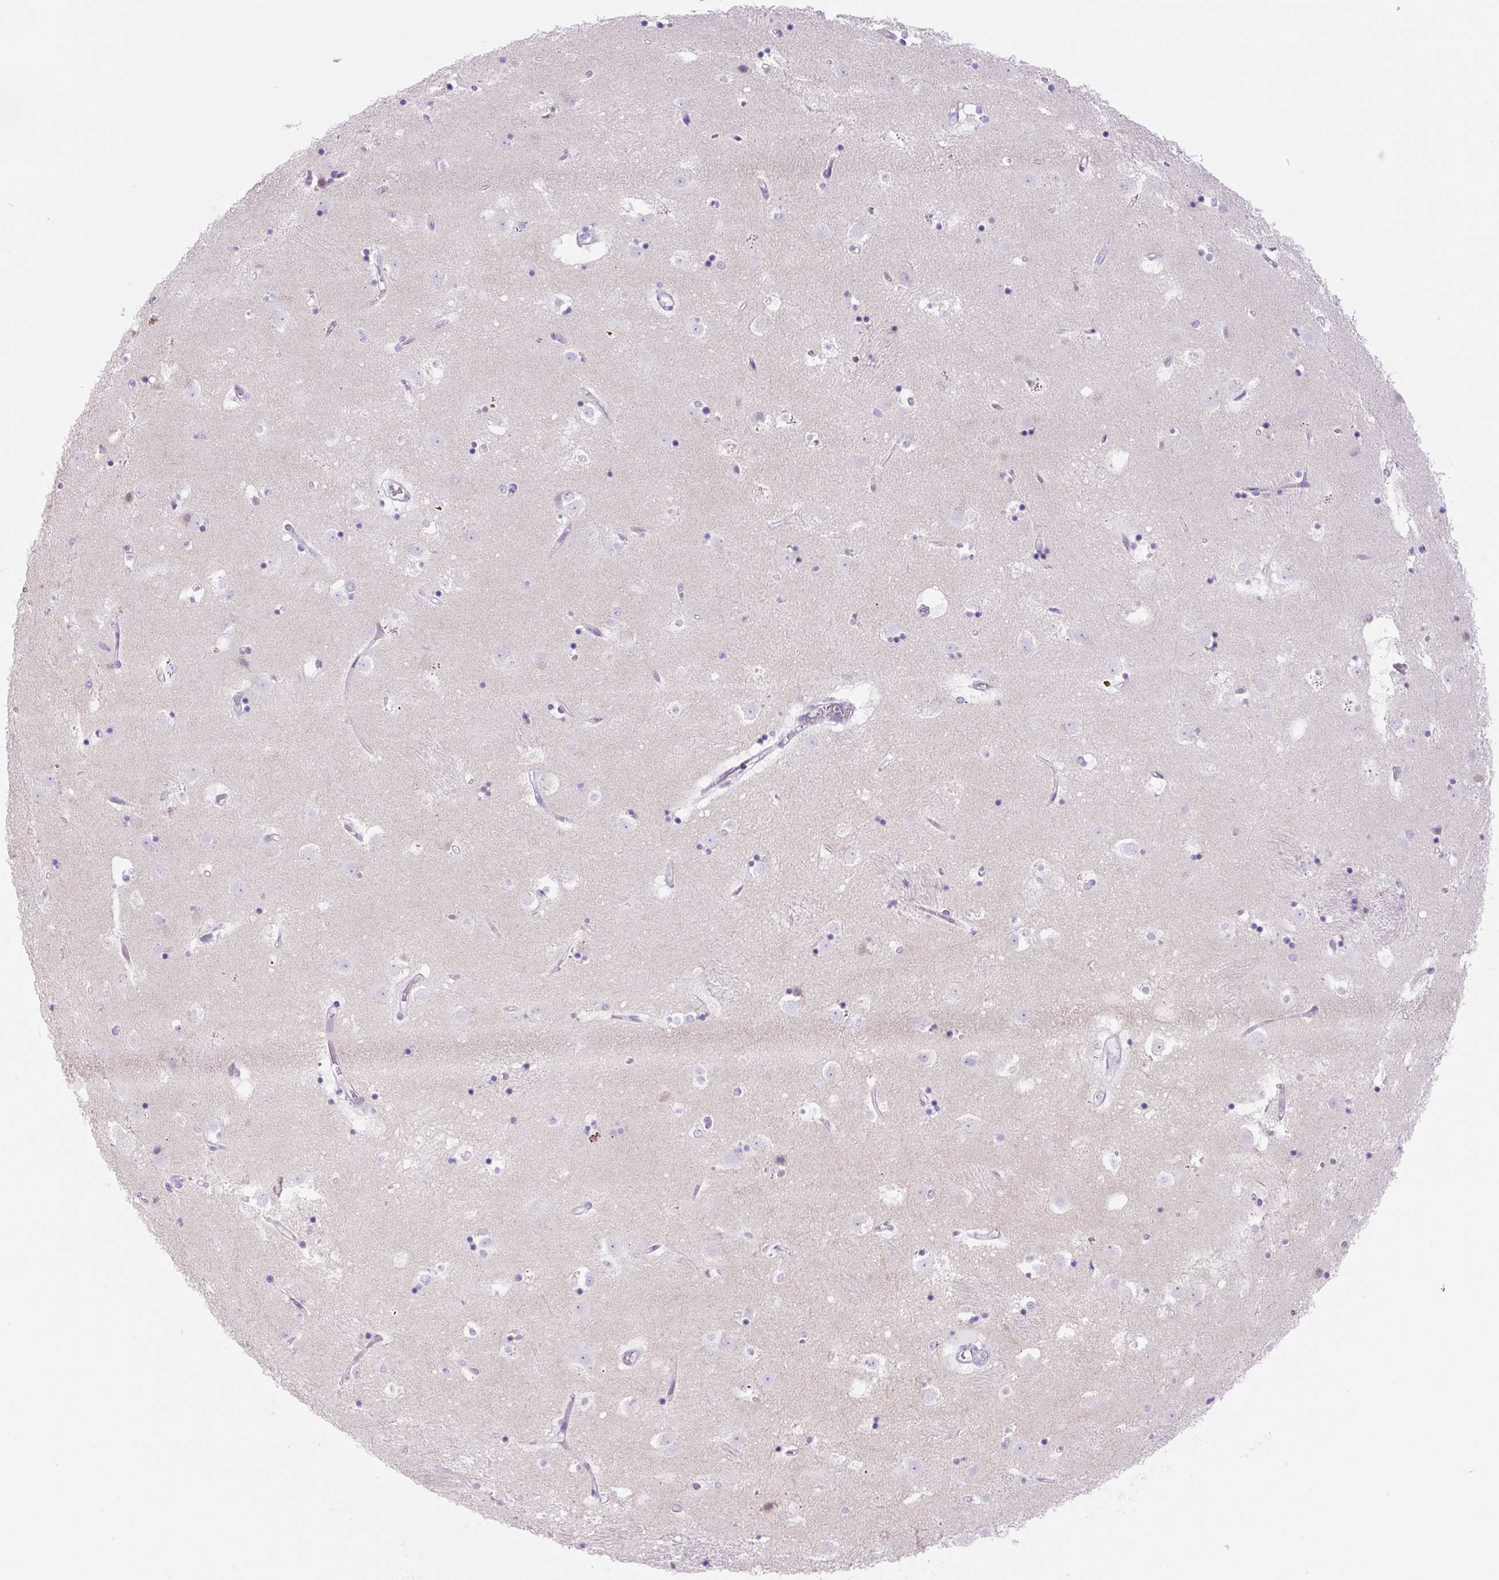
{"staining": {"intensity": "negative", "quantity": "none", "location": "none"}, "tissue": "caudate", "cell_type": "Glial cells", "image_type": "normal", "snomed": [{"axis": "morphology", "description": "Normal tissue, NOS"}, {"axis": "topography", "description": "Lateral ventricle wall"}], "caption": "Photomicrograph shows no protein expression in glial cells of normal caudate.", "gene": "PRRT1", "patient": {"sex": "male", "age": 58}}